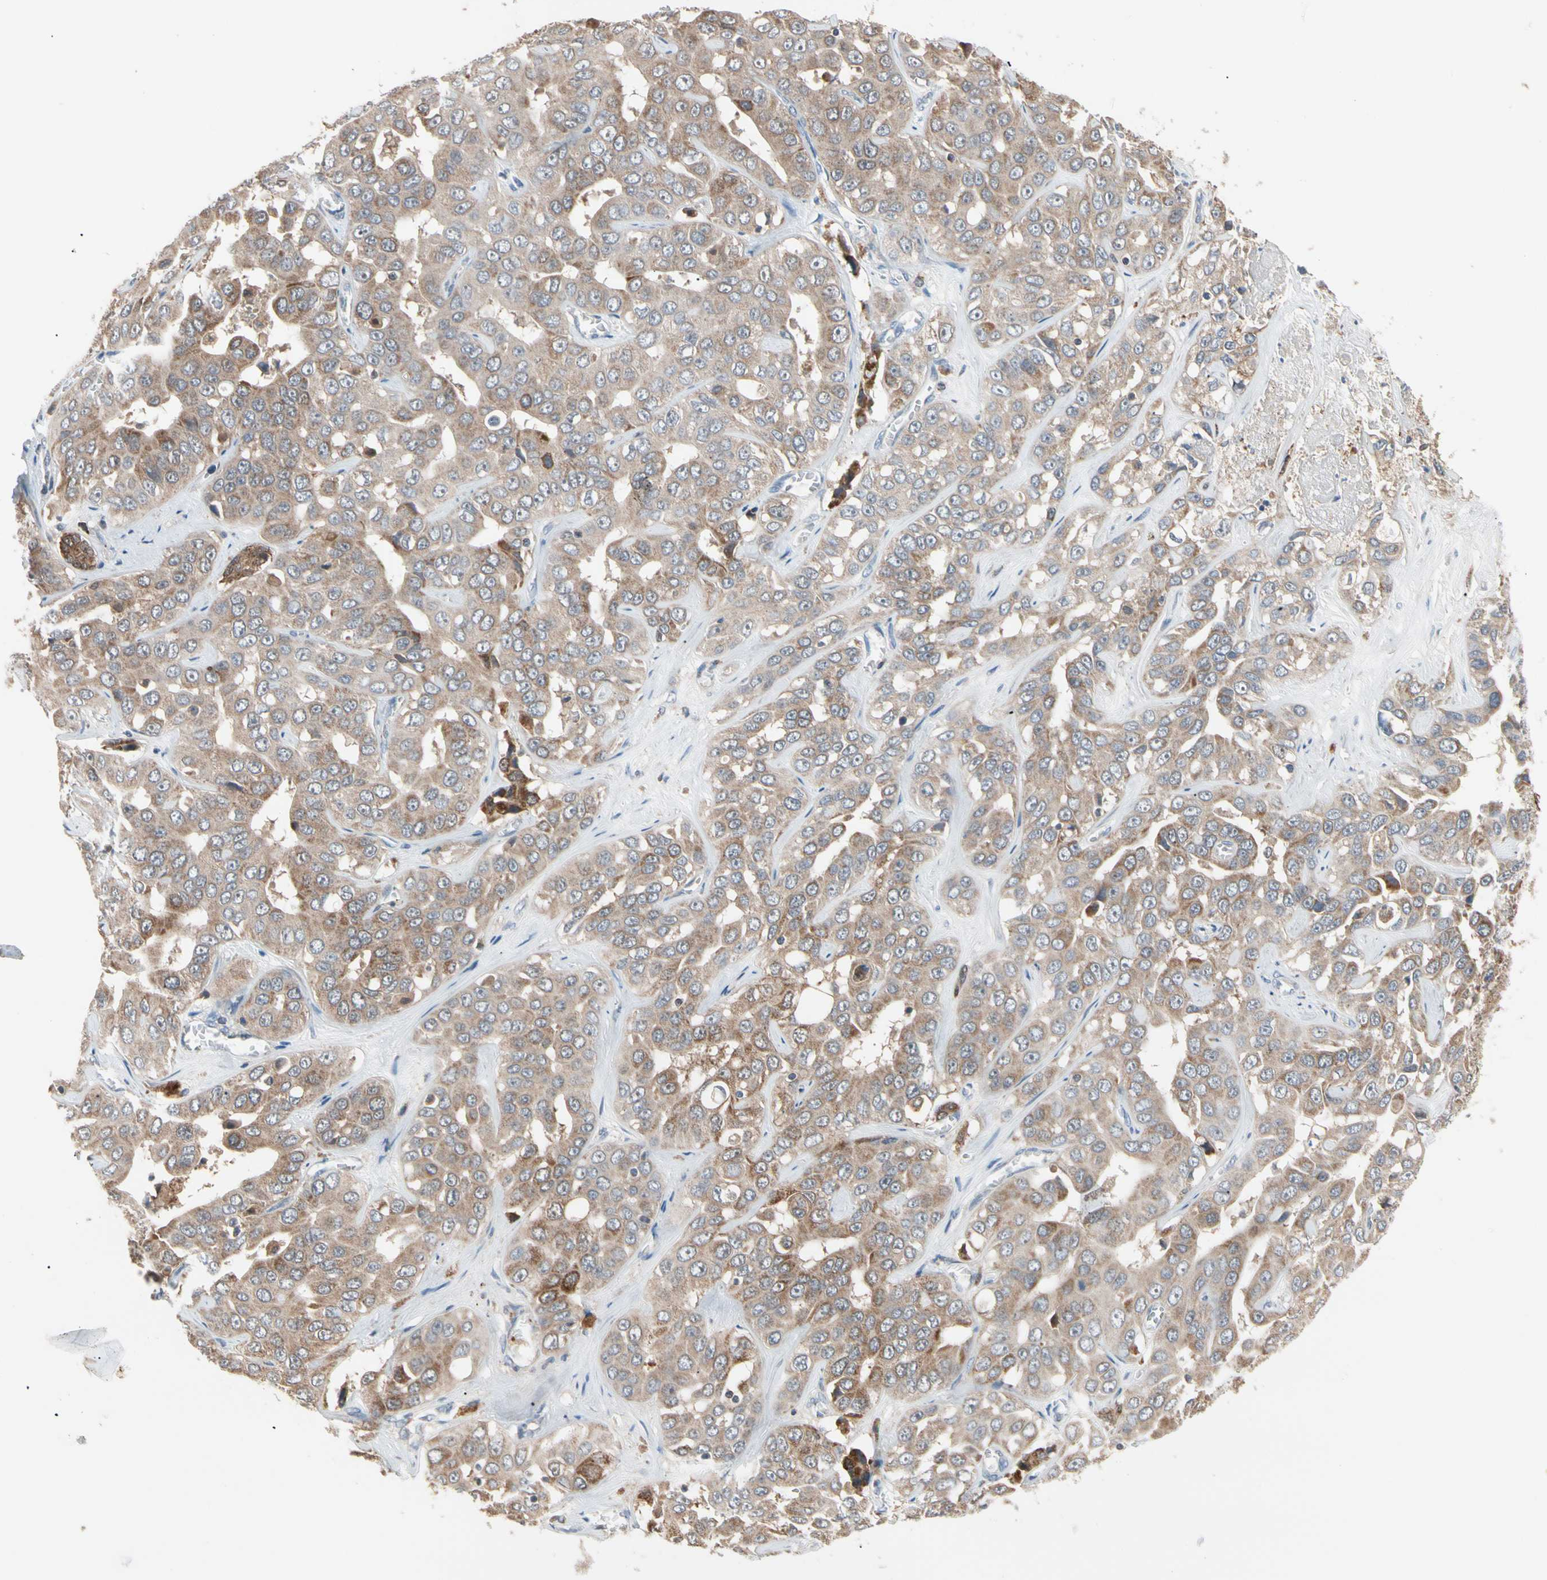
{"staining": {"intensity": "moderate", "quantity": ">75%", "location": "cytoplasmic/membranous"}, "tissue": "liver cancer", "cell_type": "Tumor cells", "image_type": "cancer", "snomed": [{"axis": "morphology", "description": "Cholangiocarcinoma"}, {"axis": "topography", "description": "Liver"}], "caption": "IHC histopathology image of human liver cancer (cholangiocarcinoma) stained for a protein (brown), which displays medium levels of moderate cytoplasmic/membranous expression in approximately >75% of tumor cells.", "gene": "MTHFS", "patient": {"sex": "female", "age": 52}}